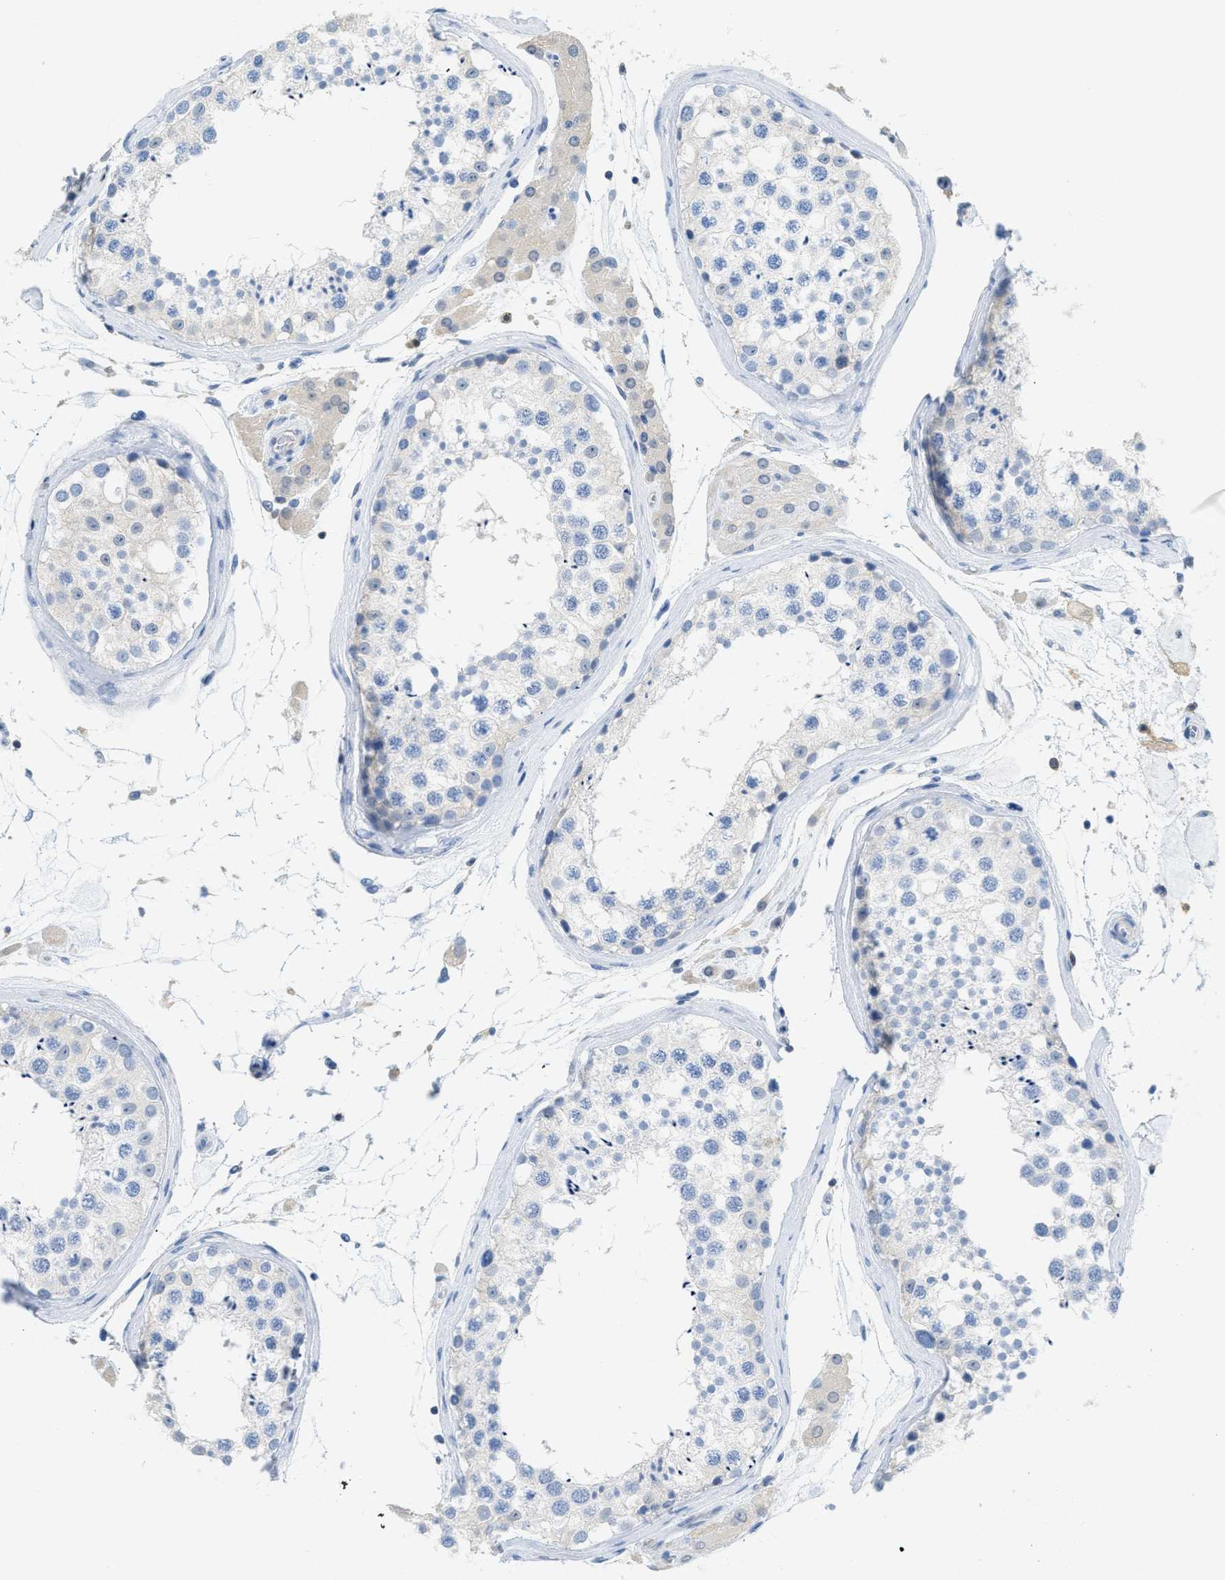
{"staining": {"intensity": "negative", "quantity": "none", "location": "none"}, "tissue": "testis", "cell_type": "Cells in seminiferous ducts", "image_type": "normal", "snomed": [{"axis": "morphology", "description": "Normal tissue, NOS"}, {"axis": "topography", "description": "Testis"}], "caption": "This is an immunohistochemistry (IHC) image of benign testis. There is no staining in cells in seminiferous ducts.", "gene": "SERPINB1", "patient": {"sex": "male", "age": 46}}